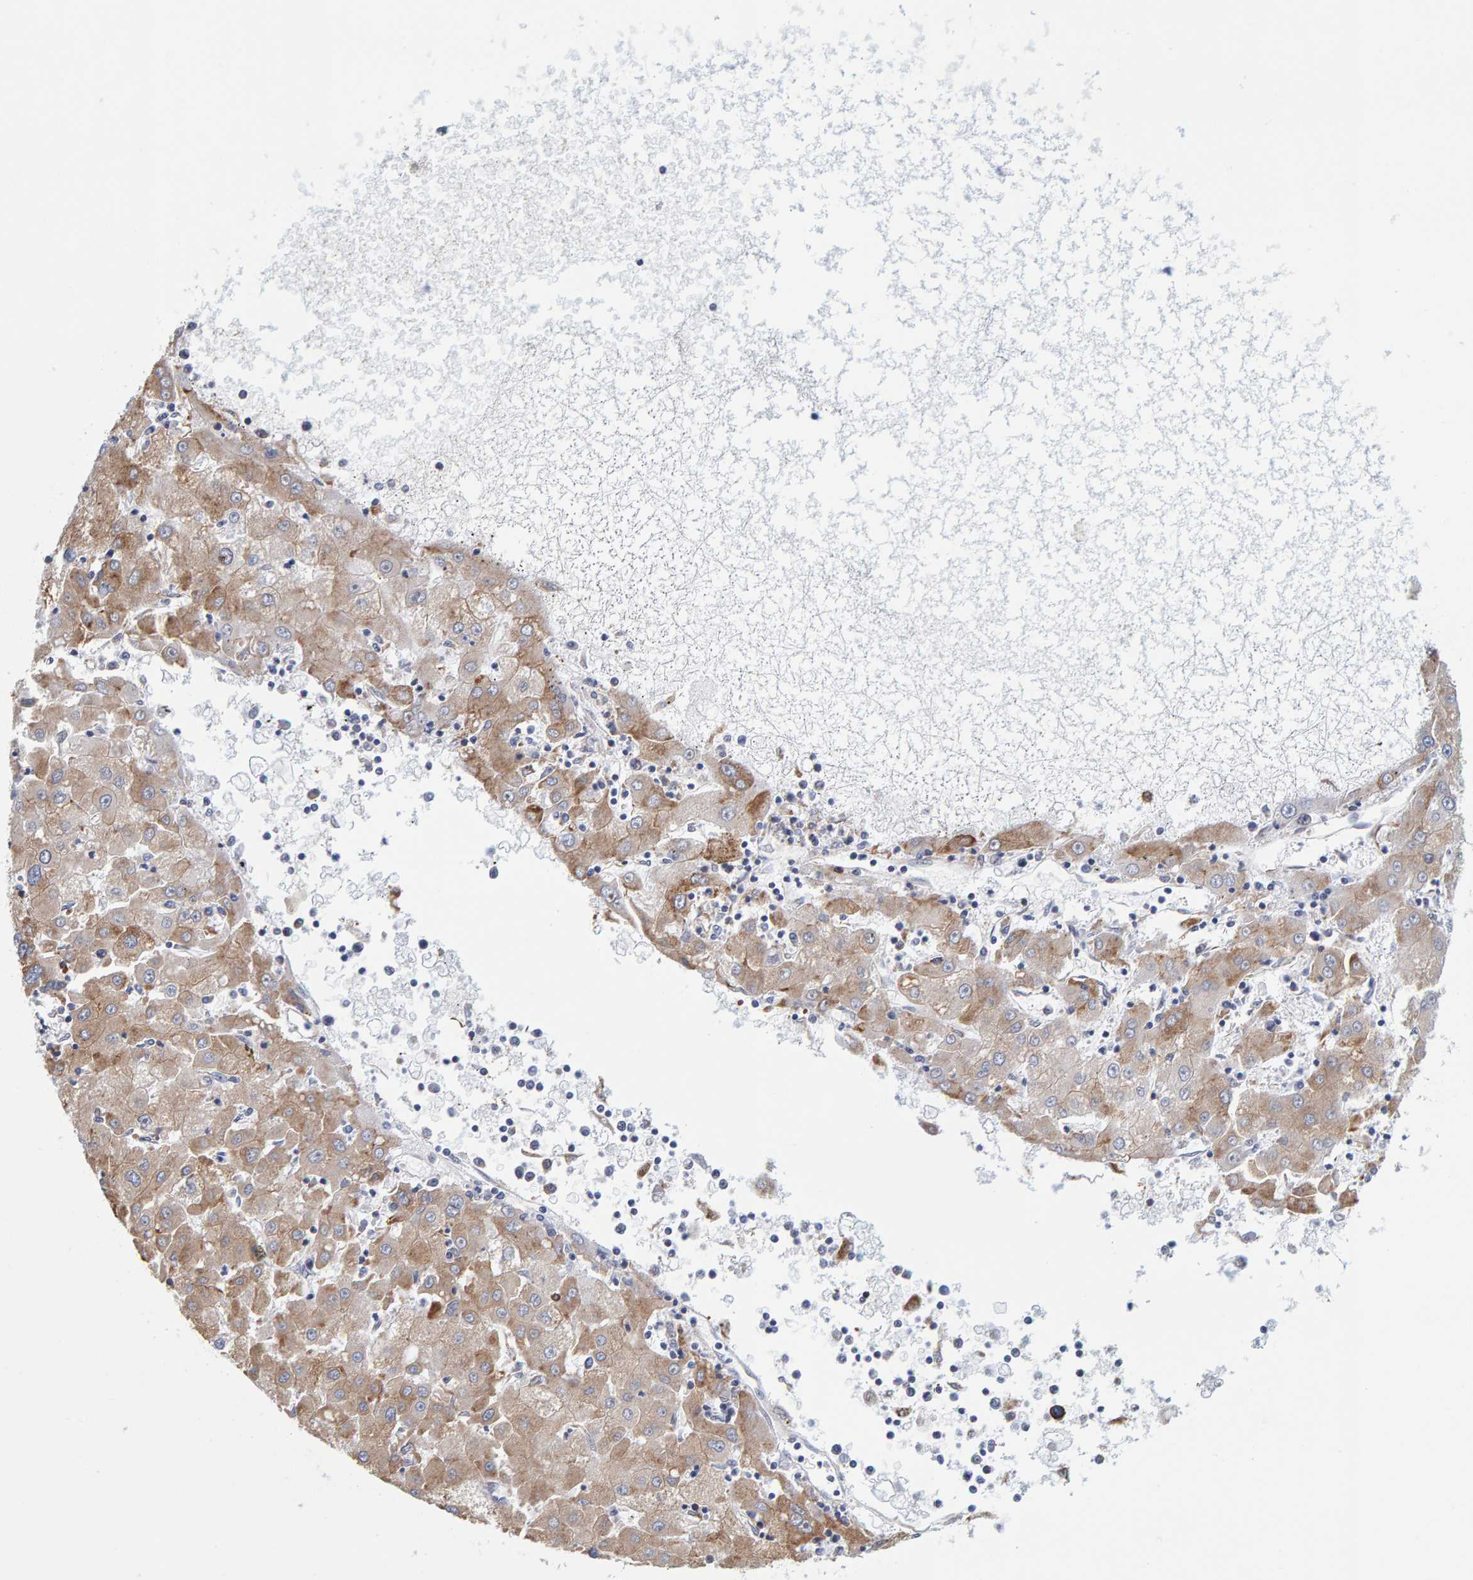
{"staining": {"intensity": "moderate", "quantity": ">75%", "location": "cytoplasmic/membranous"}, "tissue": "liver cancer", "cell_type": "Tumor cells", "image_type": "cancer", "snomed": [{"axis": "morphology", "description": "Carcinoma, Hepatocellular, NOS"}, {"axis": "topography", "description": "Liver"}], "caption": "This is an image of immunohistochemistry (IHC) staining of liver cancer (hepatocellular carcinoma), which shows moderate staining in the cytoplasmic/membranous of tumor cells.", "gene": "SGPL1", "patient": {"sex": "male", "age": 72}}